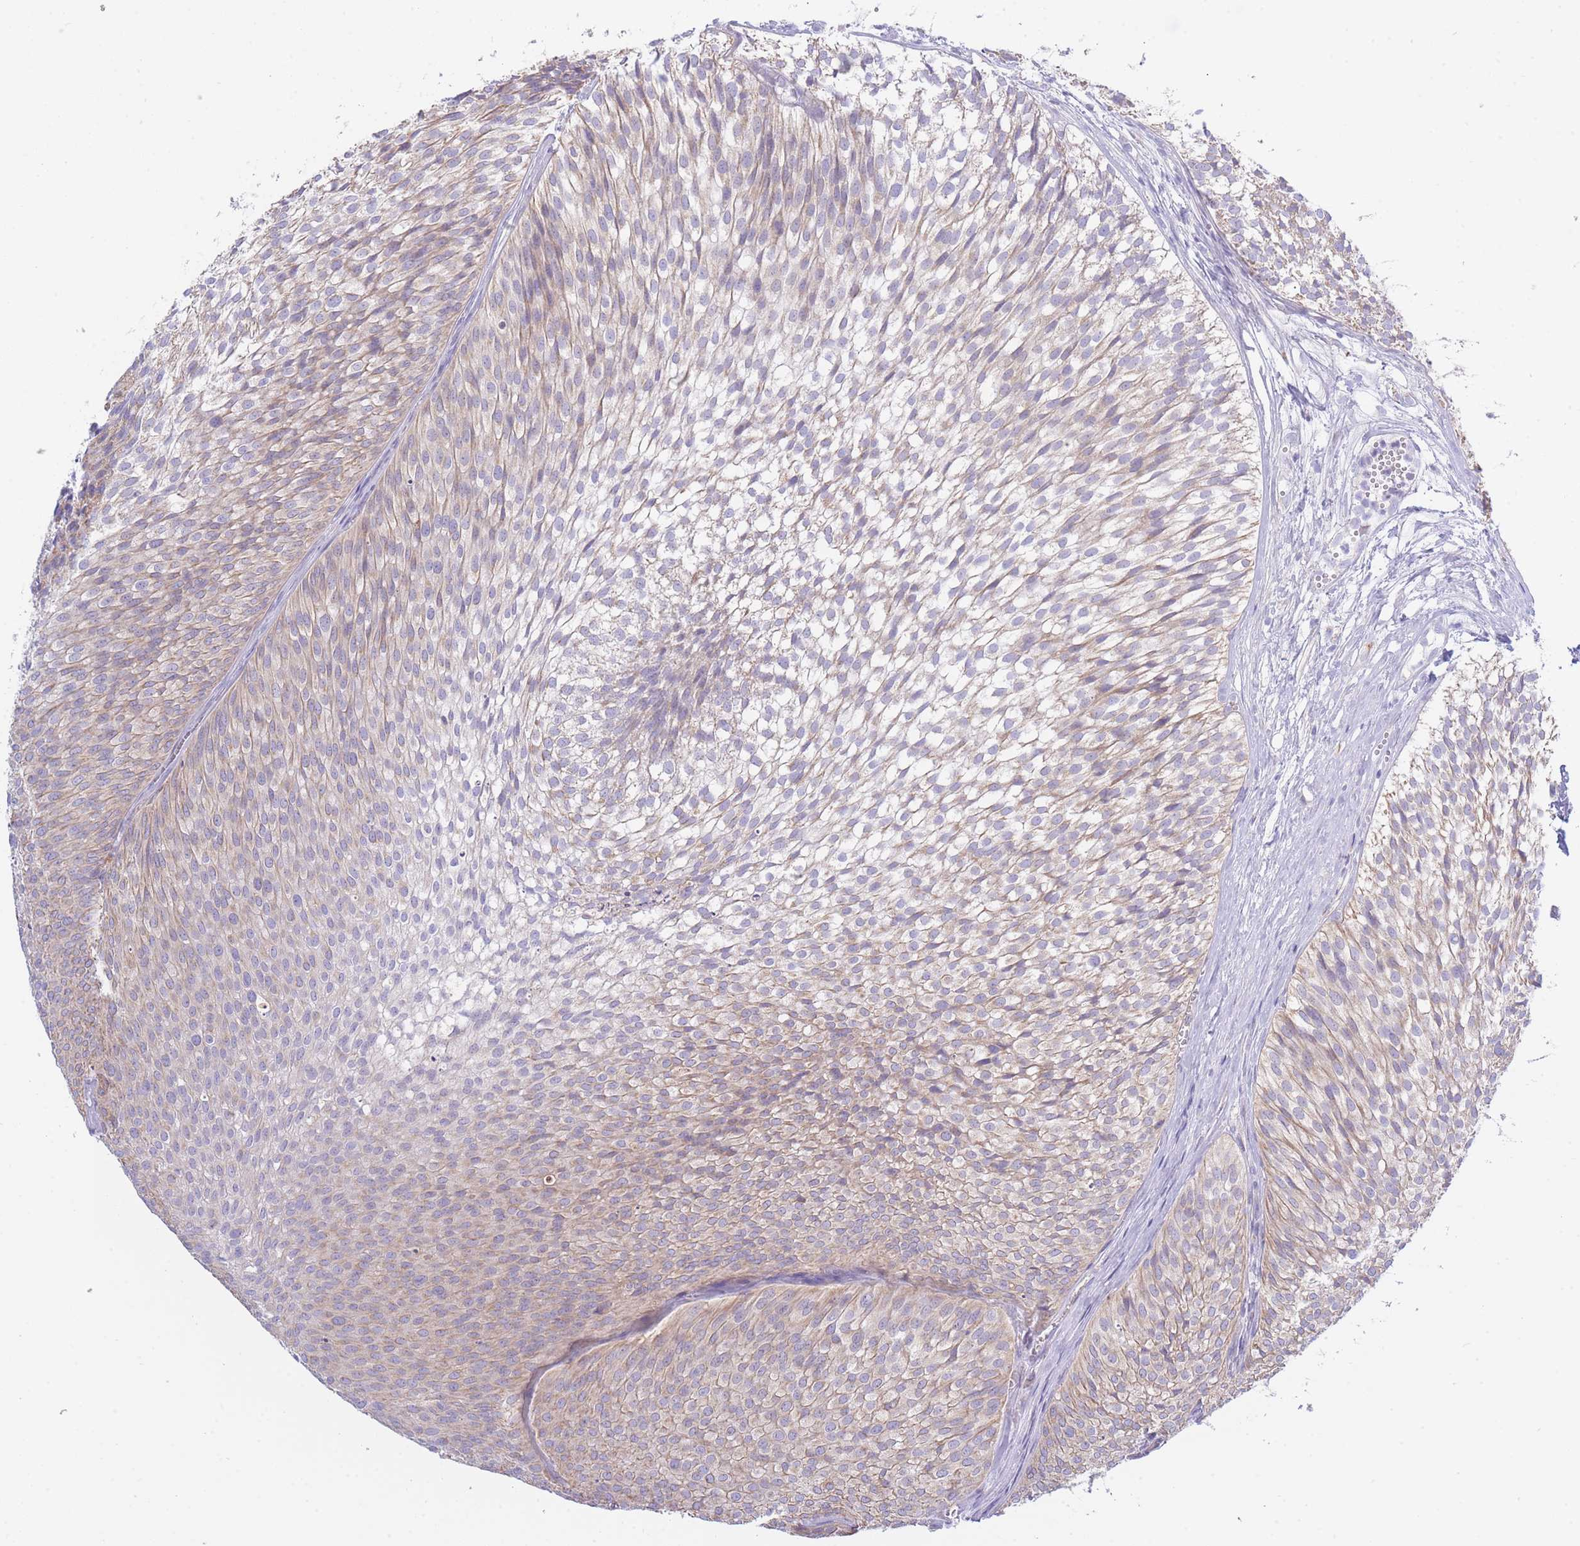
{"staining": {"intensity": "weak", "quantity": ">75%", "location": "cytoplasmic/membranous"}, "tissue": "urothelial cancer", "cell_type": "Tumor cells", "image_type": "cancer", "snomed": [{"axis": "morphology", "description": "Urothelial carcinoma, Low grade"}, {"axis": "topography", "description": "Urinary bladder"}], "caption": "Immunohistochemistry (IHC) staining of urothelial cancer, which reveals low levels of weak cytoplasmic/membranous positivity in about >75% of tumor cells indicating weak cytoplasmic/membranous protein staining. The staining was performed using DAB (3,3'-diaminobenzidine) (brown) for protein detection and nuclei were counterstained in hematoxylin (blue).", "gene": "NANP", "patient": {"sex": "male", "age": 91}}